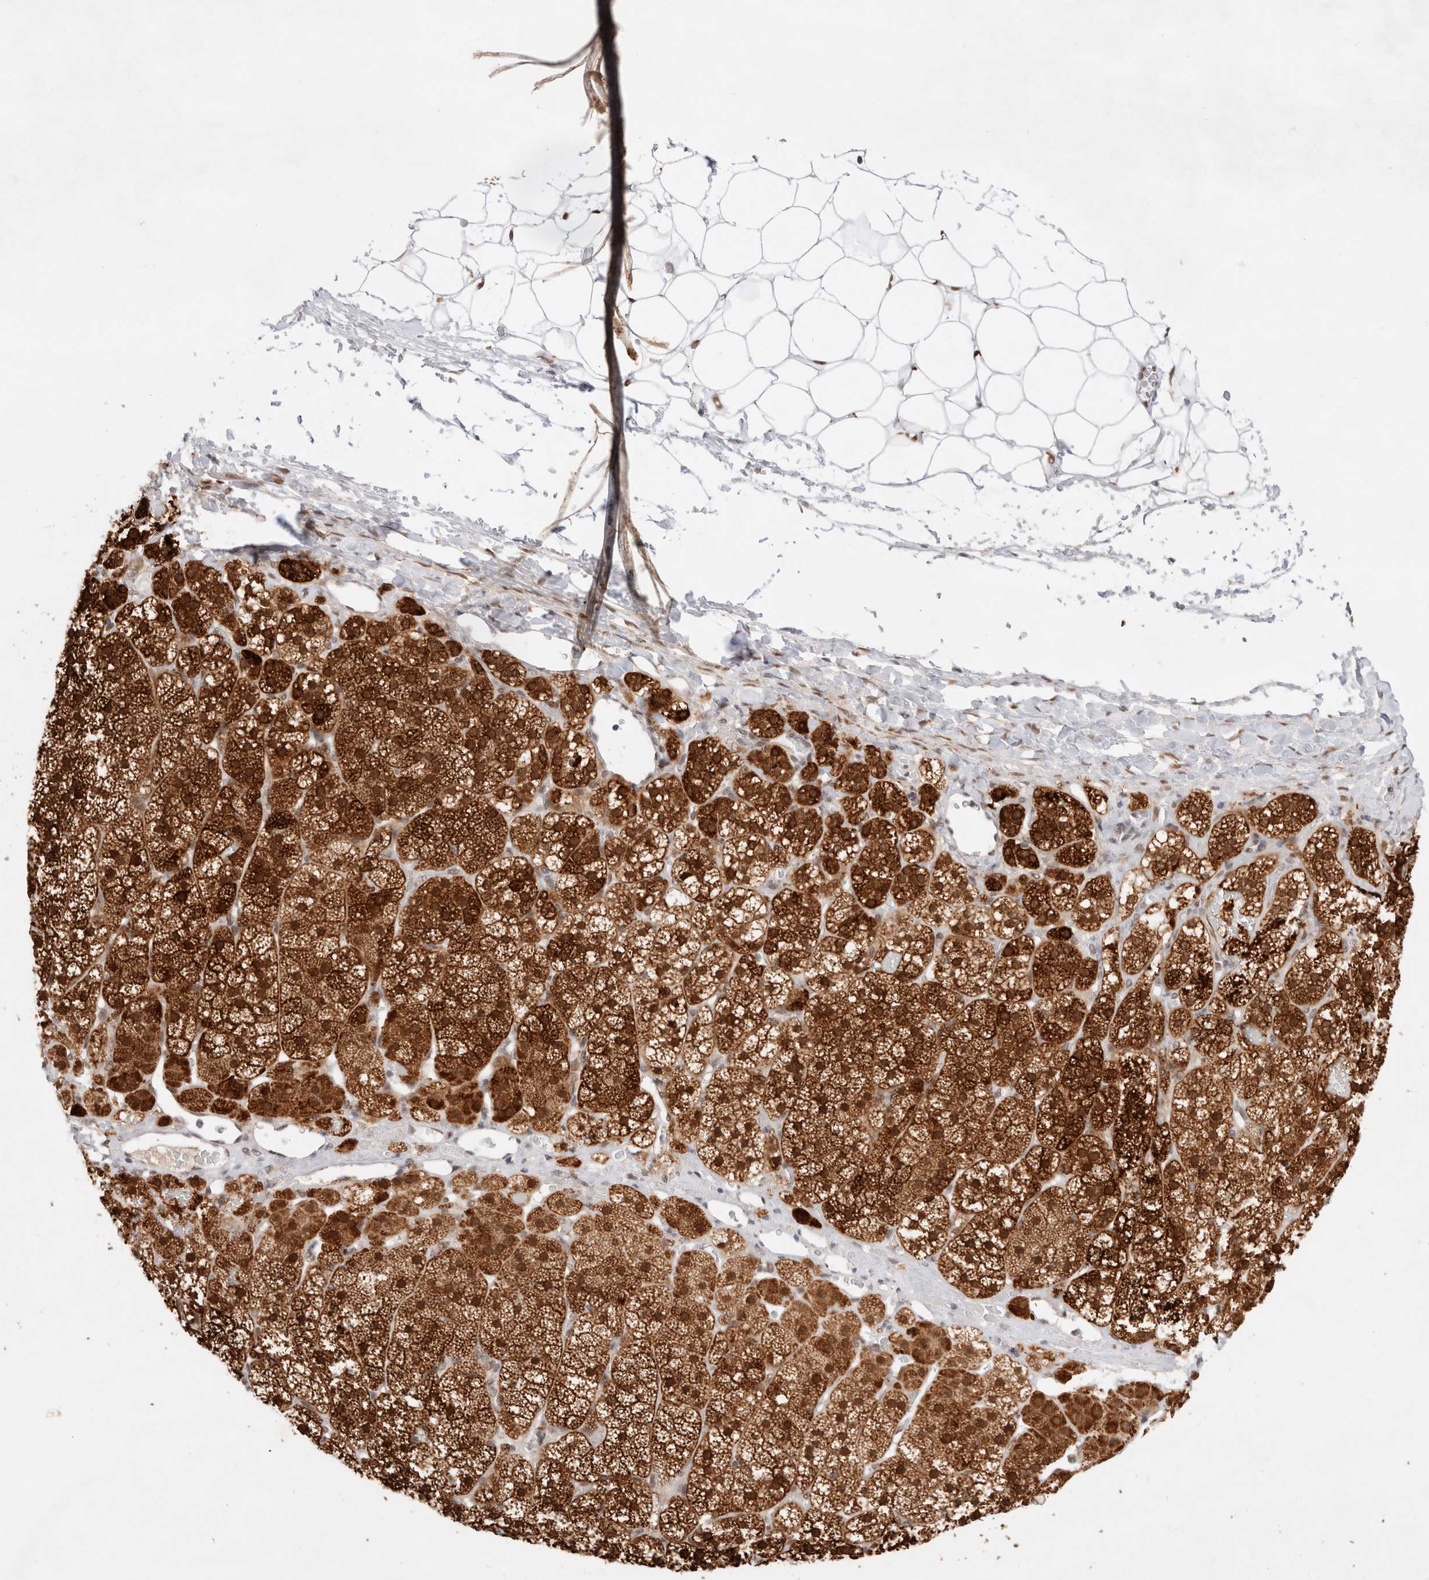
{"staining": {"intensity": "strong", "quantity": ">75%", "location": "cytoplasmic/membranous,nuclear"}, "tissue": "adrenal gland", "cell_type": "Glandular cells", "image_type": "normal", "snomed": [{"axis": "morphology", "description": "Normal tissue, NOS"}, {"axis": "topography", "description": "Adrenal gland"}], "caption": "Immunohistochemical staining of normal human adrenal gland shows strong cytoplasmic/membranous,nuclear protein expression in about >75% of glandular cells.", "gene": "GTF2I", "patient": {"sex": "female", "age": 44}}